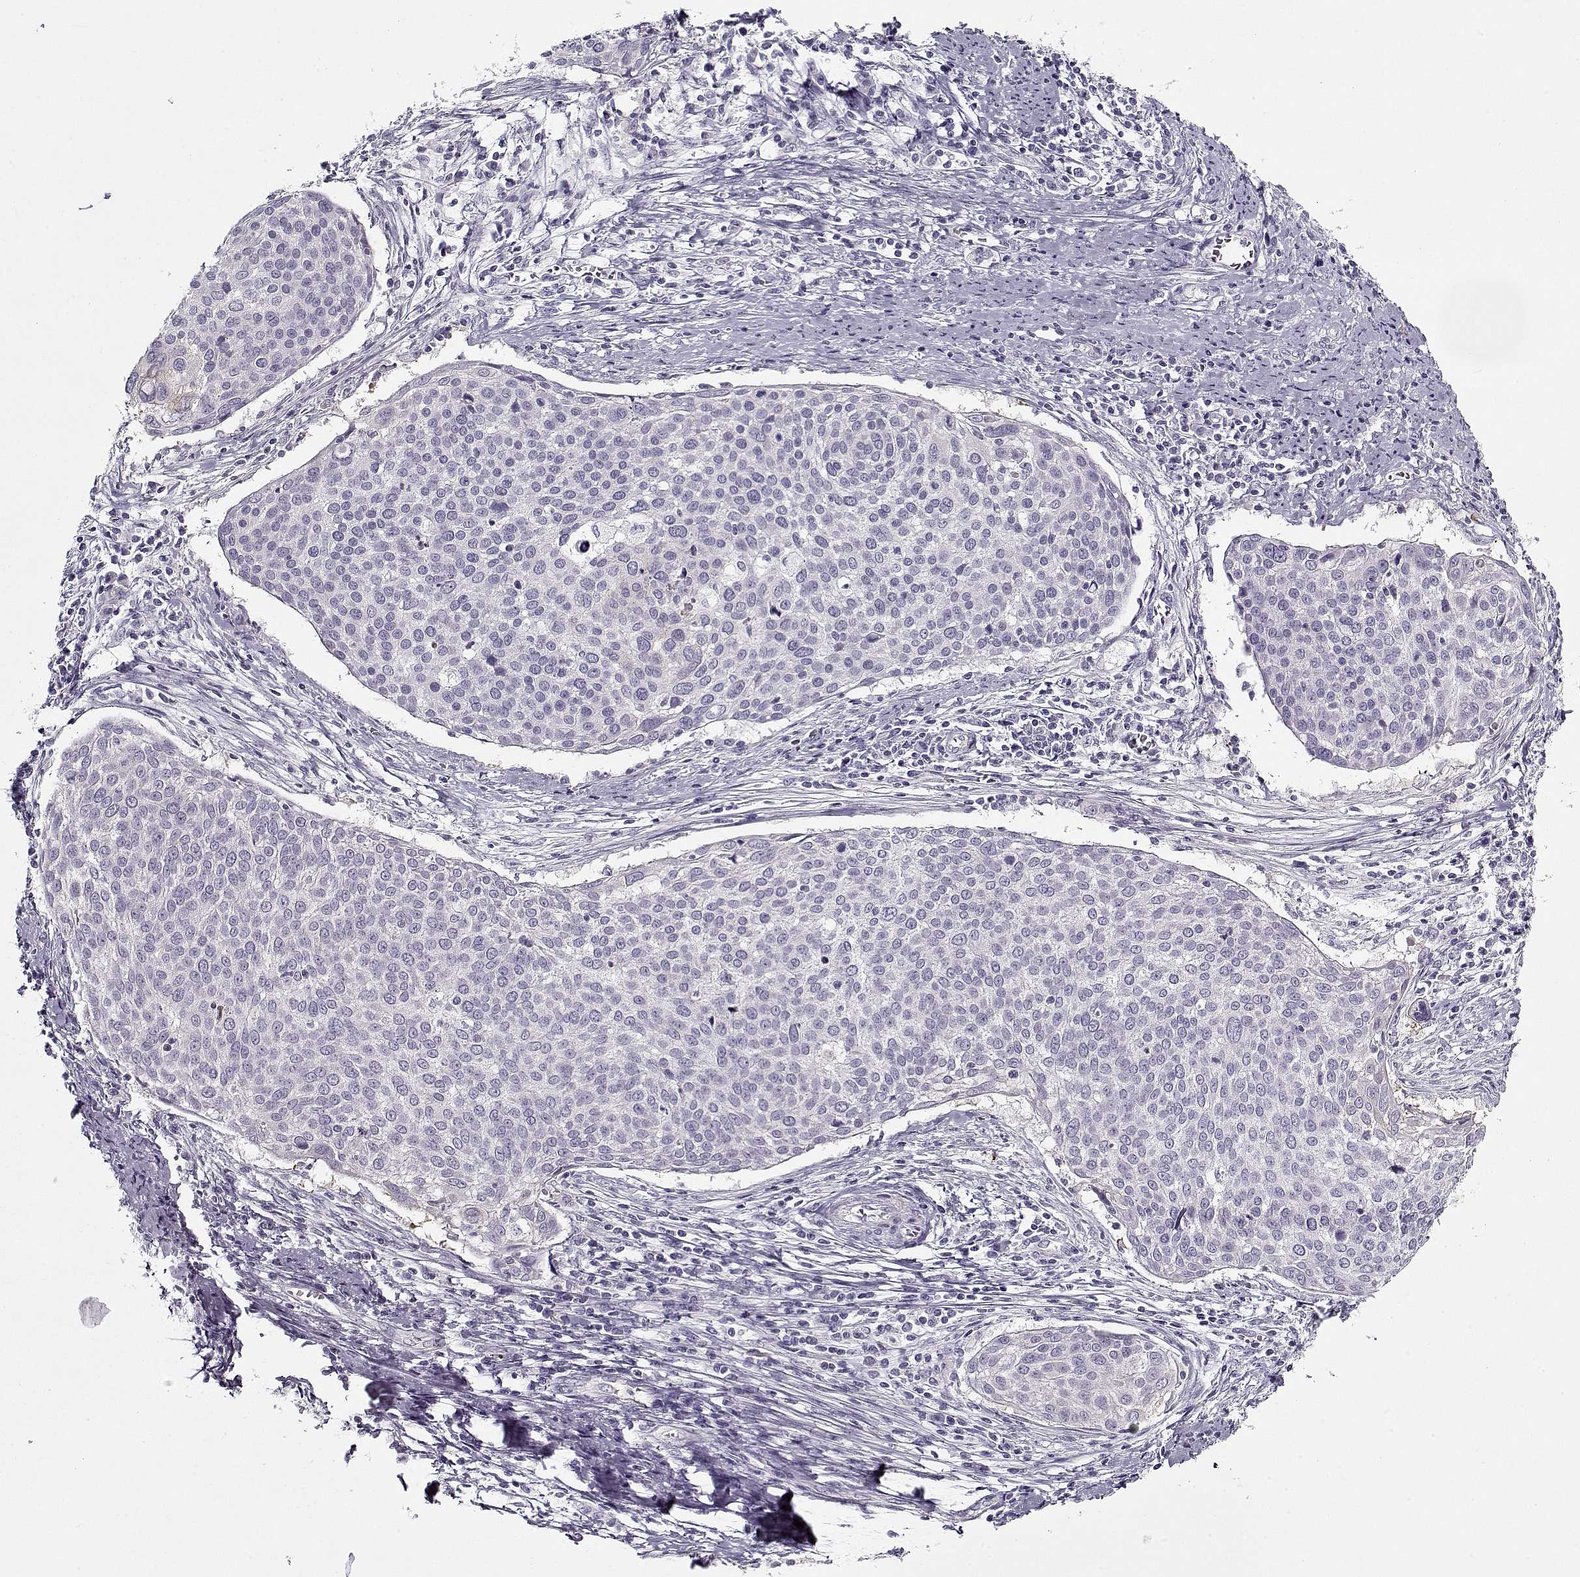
{"staining": {"intensity": "negative", "quantity": "none", "location": "none"}, "tissue": "cervical cancer", "cell_type": "Tumor cells", "image_type": "cancer", "snomed": [{"axis": "morphology", "description": "Squamous cell carcinoma, NOS"}, {"axis": "topography", "description": "Cervix"}], "caption": "This is an immunohistochemistry (IHC) image of cervical squamous cell carcinoma. There is no expression in tumor cells.", "gene": "CCDC136", "patient": {"sex": "female", "age": 39}}